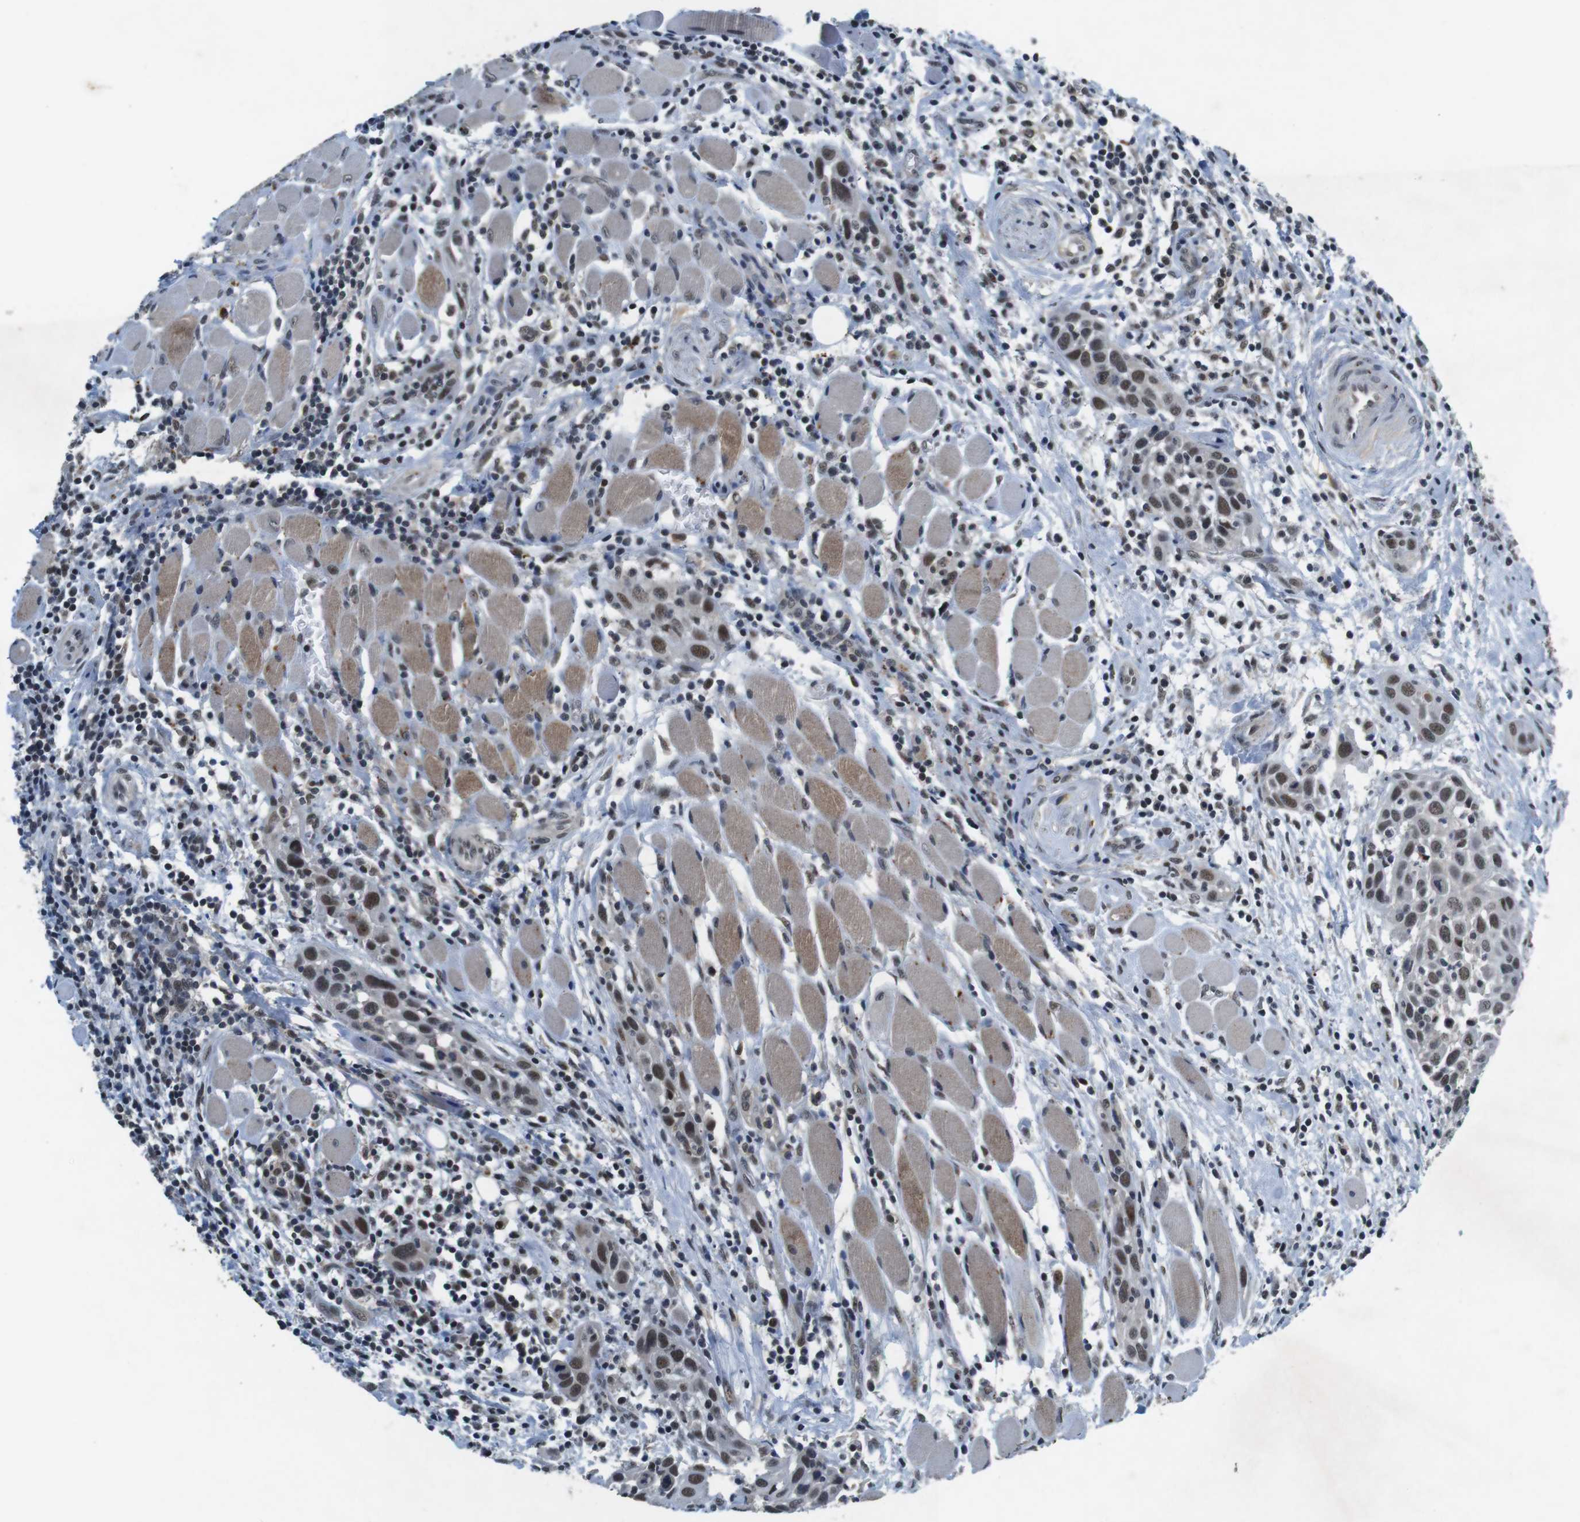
{"staining": {"intensity": "moderate", "quantity": ">75%", "location": "nuclear"}, "tissue": "head and neck cancer", "cell_type": "Tumor cells", "image_type": "cancer", "snomed": [{"axis": "morphology", "description": "Squamous cell carcinoma, NOS"}, {"axis": "topography", "description": "Oral tissue"}, {"axis": "topography", "description": "Head-Neck"}], "caption": "Brown immunohistochemical staining in squamous cell carcinoma (head and neck) shows moderate nuclear staining in about >75% of tumor cells. (DAB (3,3'-diaminobenzidine) IHC with brightfield microscopy, high magnification).", "gene": "USP7", "patient": {"sex": "female", "age": 50}}